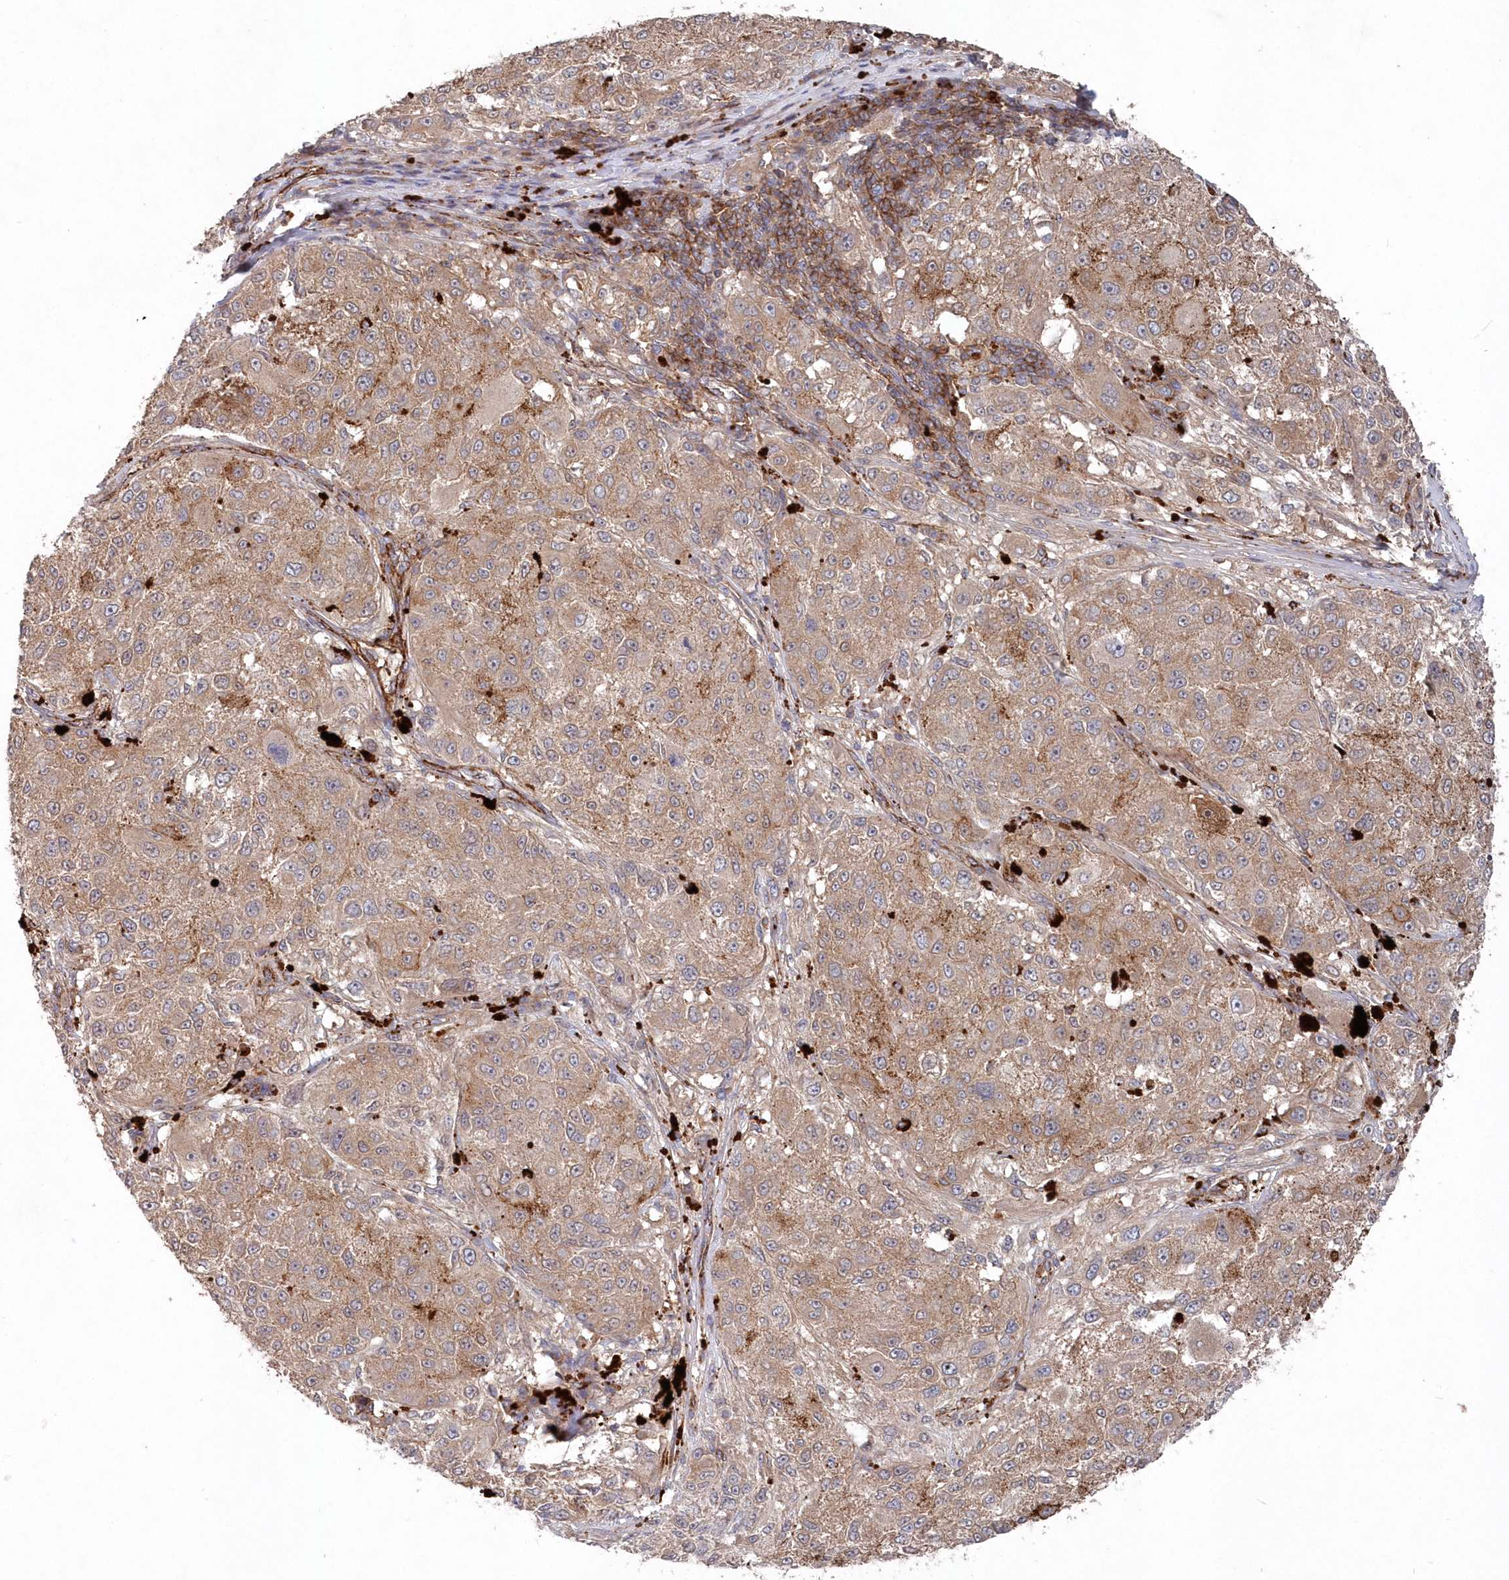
{"staining": {"intensity": "weak", "quantity": ">75%", "location": "cytoplasmic/membranous"}, "tissue": "melanoma", "cell_type": "Tumor cells", "image_type": "cancer", "snomed": [{"axis": "morphology", "description": "Necrosis, NOS"}, {"axis": "morphology", "description": "Malignant melanoma, NOS"}, {"axis": "topography", "description": "Skin"}], "caption": "Immunohistochemistry (IHC) histopathology image of human melanoma stained for a protein (brown), which demonstrates low levels of weak cytoplasmic/membranous expression in approximately >75% of tumor cells.", "gene": "ABHD14B", "patient": {"sex": "female", "age": 87}}